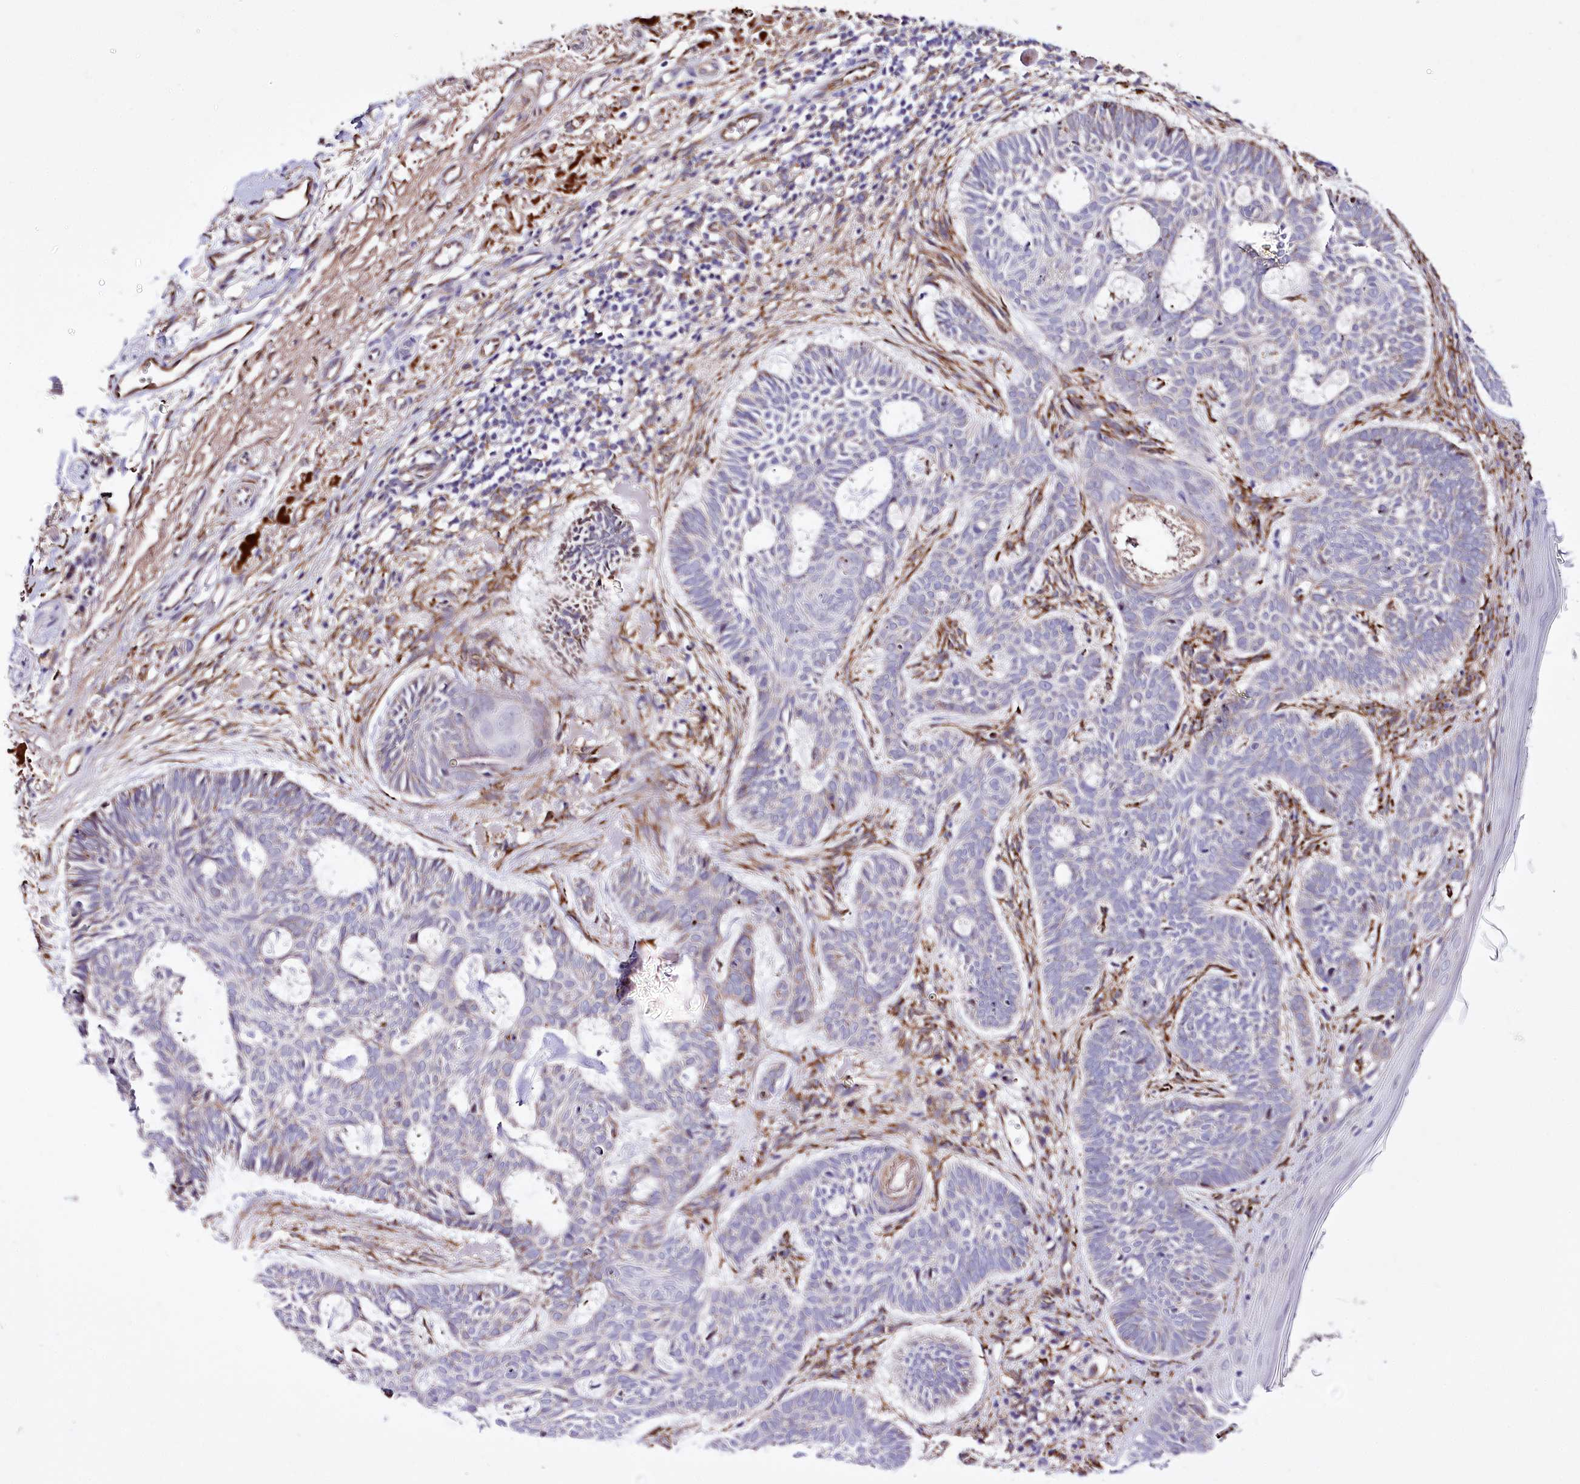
{"staining": {"intensity": "negative", "quantity": "none", "location": "none"}, "tissue": "skin cancer", "cell_type": "Tumor cells", "image_type": "cancer", "snomed": [{"axis": "morphology", "description": "Basal cell carcinoma"}, {"axis": "topography", "description": "Skin"}], "caption": "Immunohistochemistry (IHC) photomicrograph of neoplastic tissue: basal cell carcinoma (skin) stained with DAB reveals no significant protein positivity in tumor cells.", "gene": "WWC1", "patient": {"sex": "male", "age": 85}}